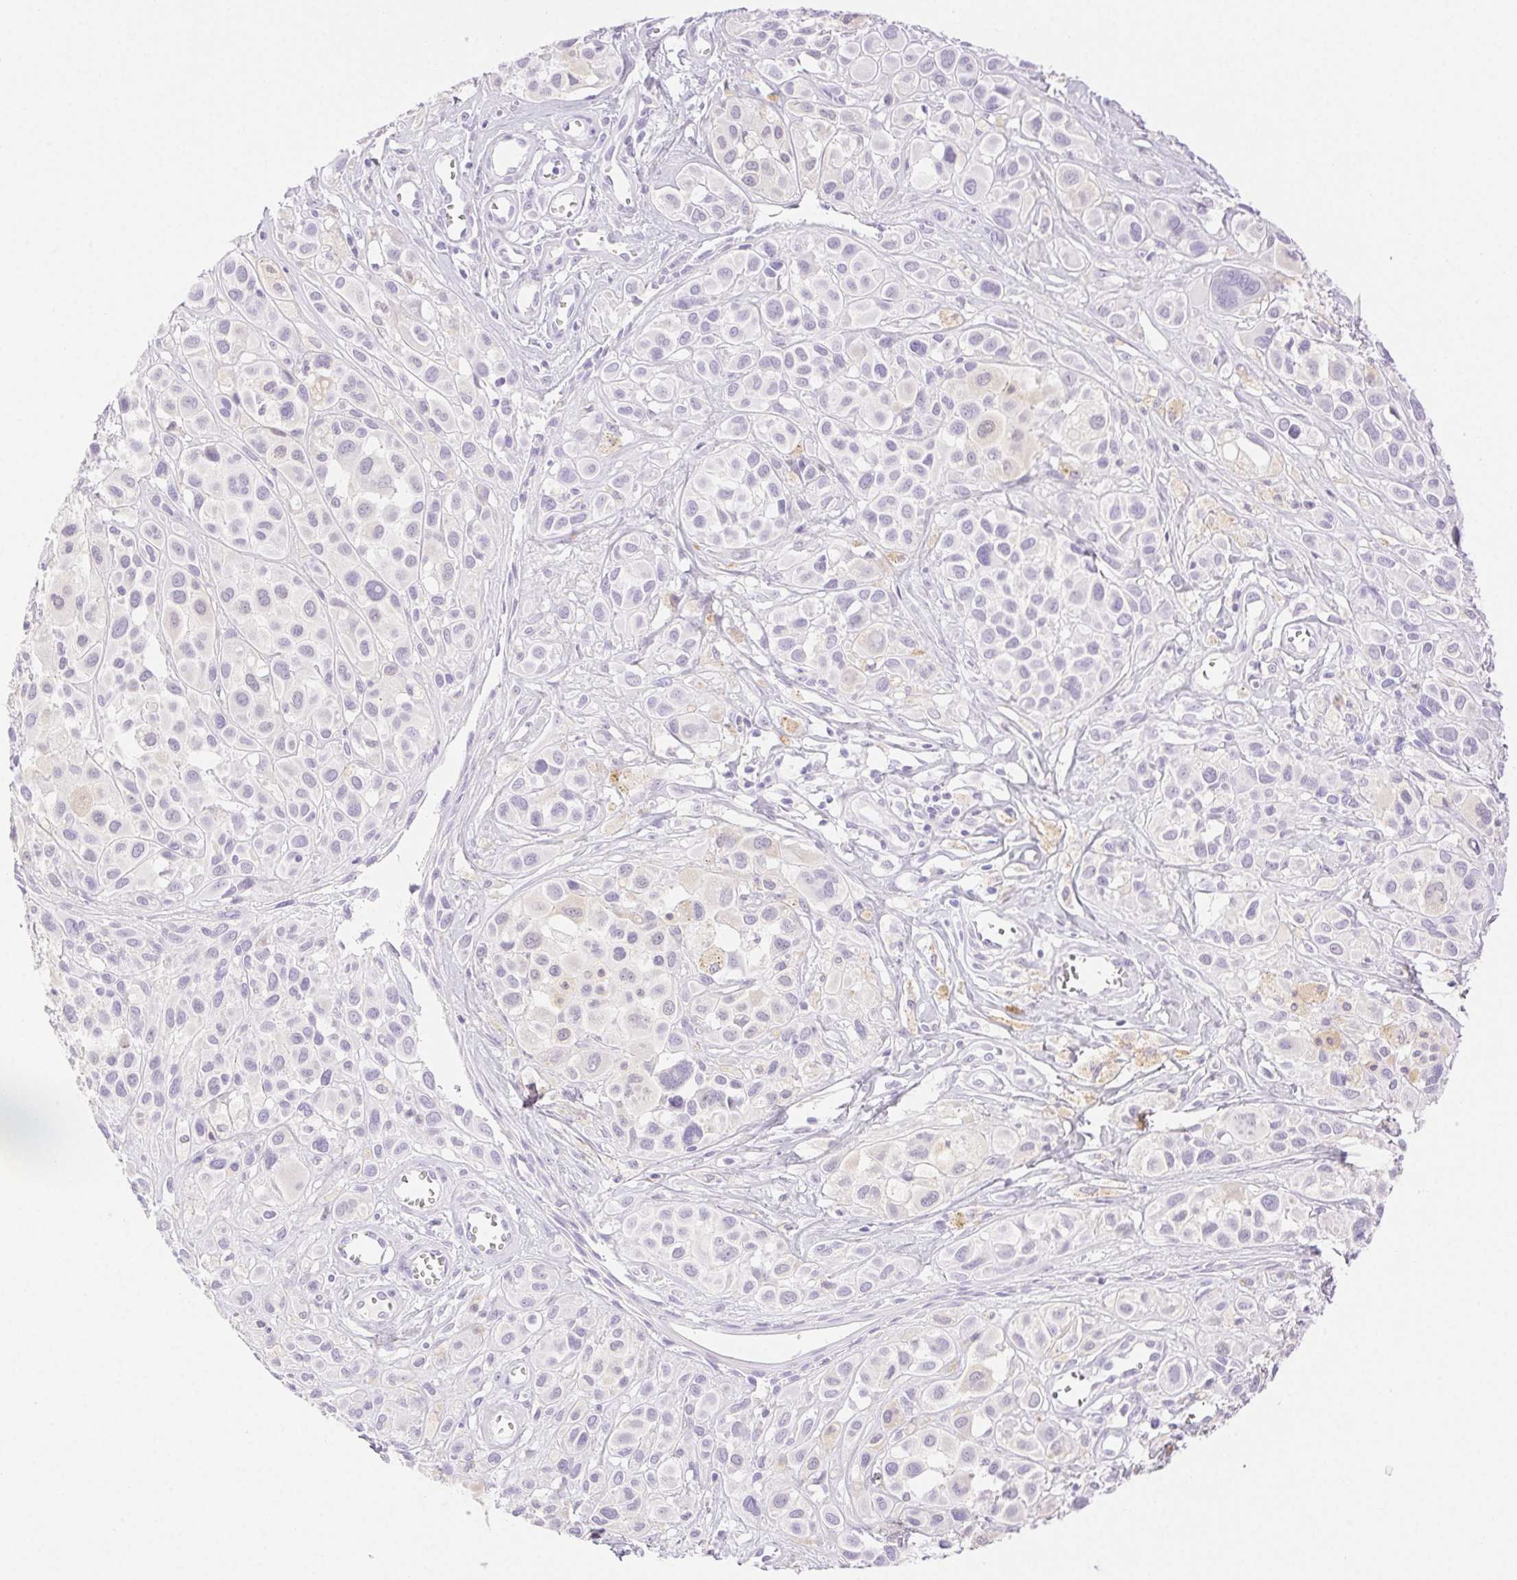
{"staining": {"intensity": "negative", "quantity": "none", "location": "none"}, "tissue": "melanoma", "cell_type": "Tumor cells", "image_type": "cancer", "snomed": [{"axis": "morphology", "description": "Malignant melanoma, NOS"}, {"axis": "topography", "description": "Skin"}], "caption": "A high-resolution micrograph shows immunohistochemistry staining of melanoma, which demonstrates no significant positivity in tumor cells. The staining is performed using DAB (3,3'-diaminobenzidine) brown chromogen with nuclei counter-stained in using hematoxylin.", "gene": "SPACA4", "patient": {"sex": "male", "age": 77}}